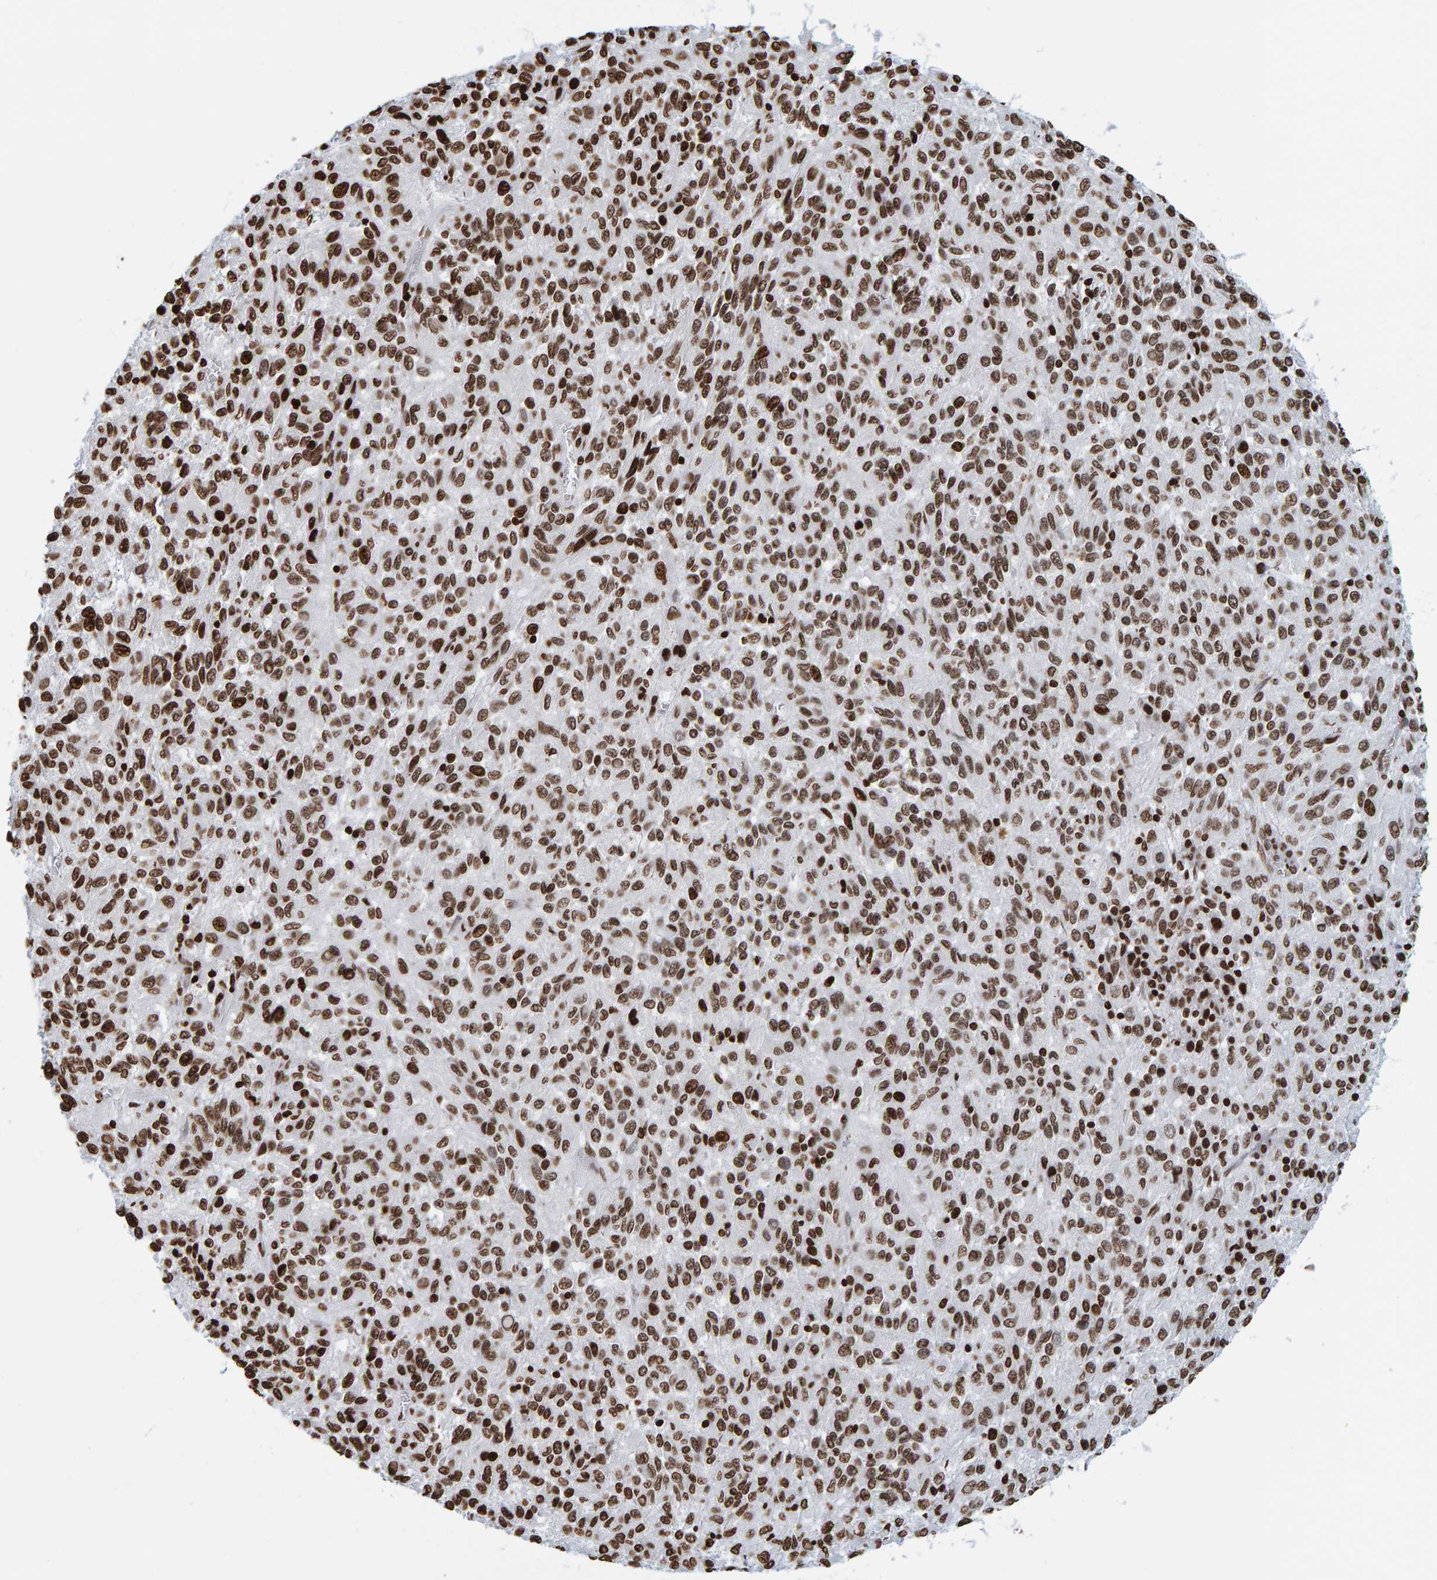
{"staining": {"intensity": "strong", "quantity": ">75%", "location": "cytoplasmic/membranous,nuclear"}, "tissue": "melanoma", "cell_type": "Tumor cells", "image_type": "cancer", "snomed": [{"axis": "morphology", "description": "Malignant melanoma, Metastatic site"}, {"axis": "topography", "description": "Lung"}], "caption": "Melanoma tissue demonstrates strong cytoplasmic/membranous and nuclear expression in approximately >75% of tumor cells The staining was performed using DAB (3,3'-diaminobenzidine) to visualize the protein expression in brown, while the nuclei were stained in blue with hematoxylin (Magnification: 20x).", "gene": "BRF2", "patient": {"sex": "male", "age": 64}}